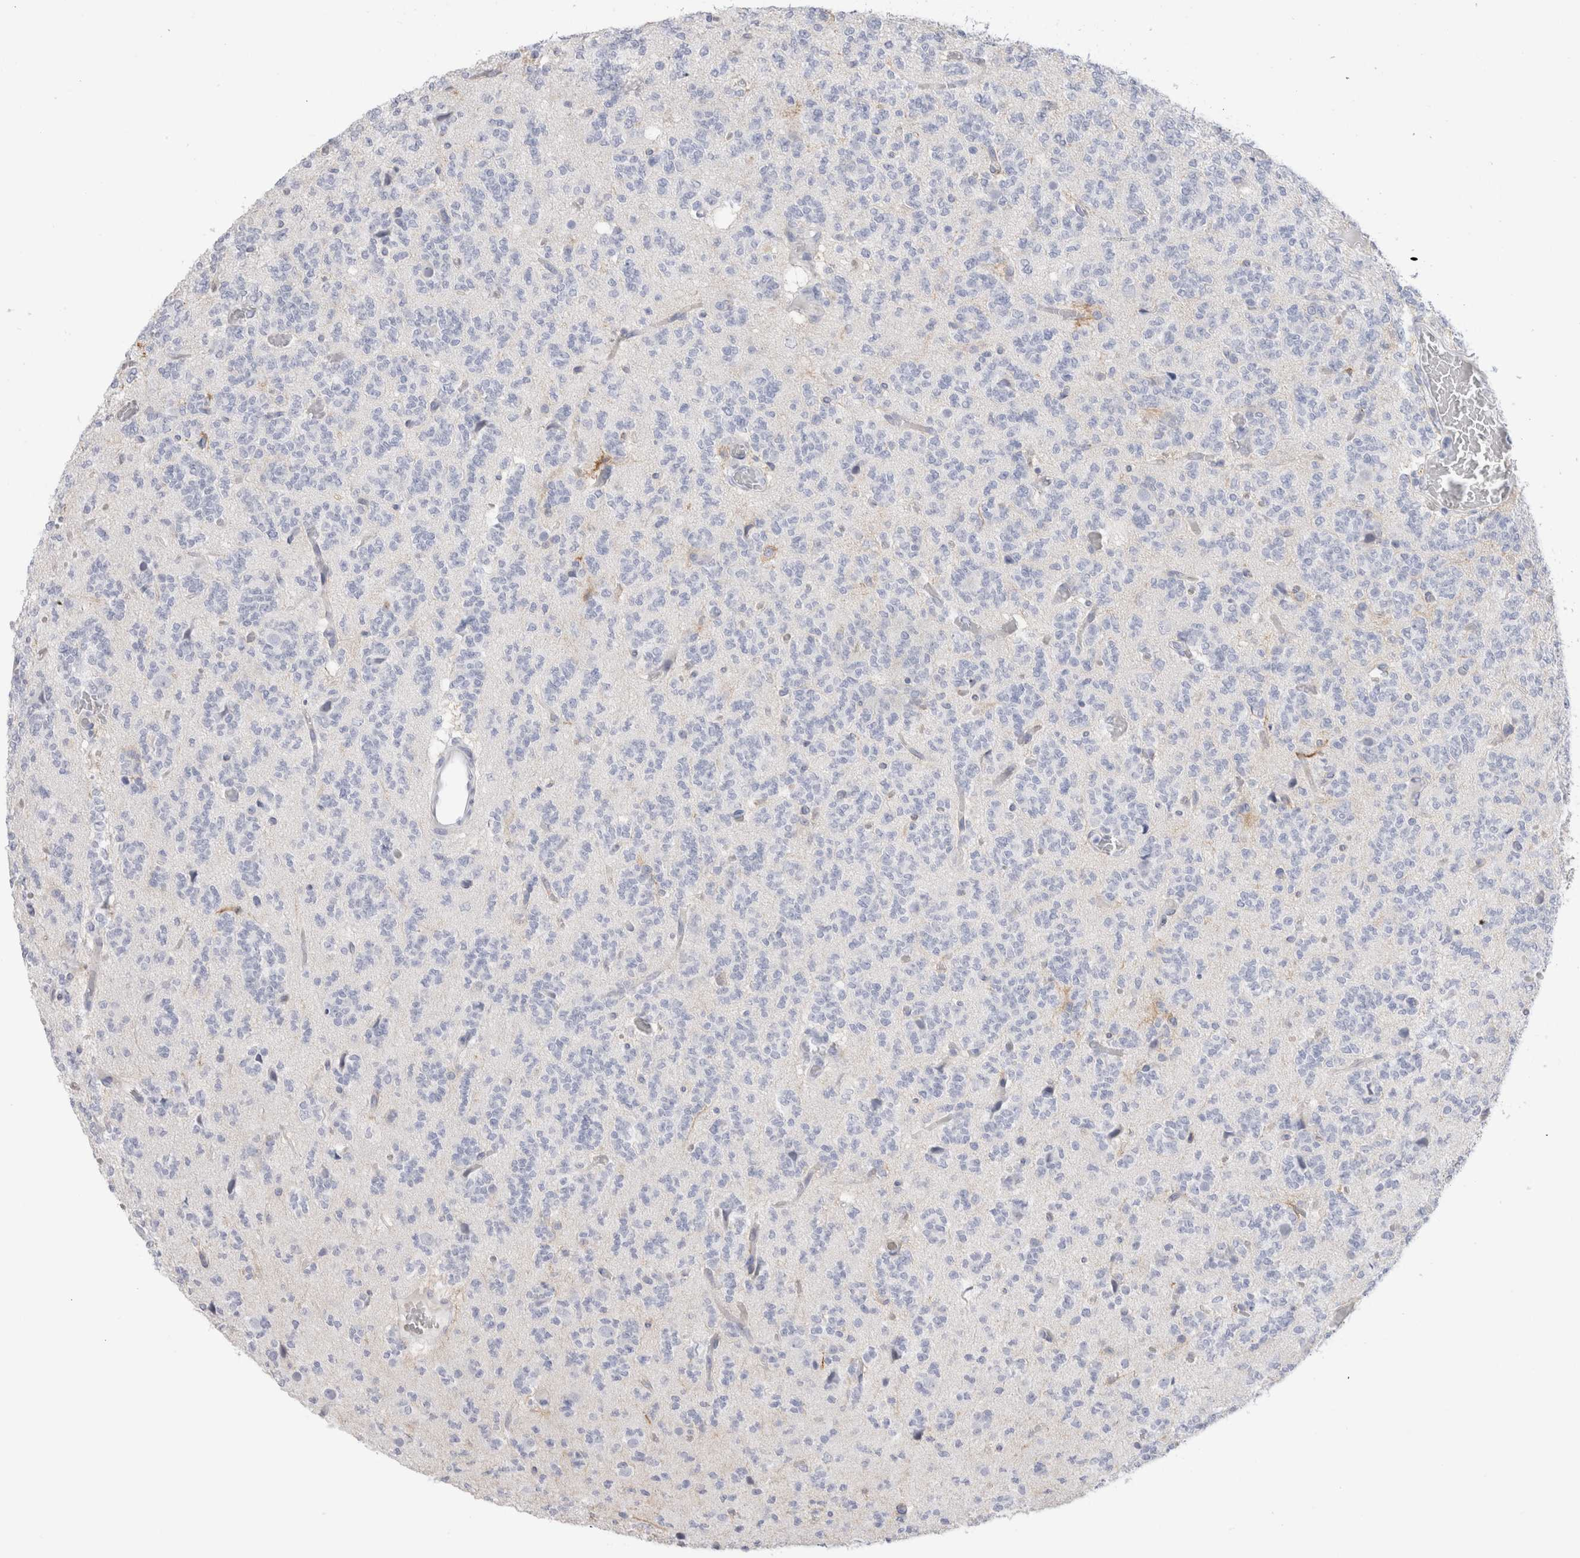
{"staining": {"intensity": "negative", "quantity": "none", "location": "none"}, "tissue": "glioma", "cell_type": "Tumor cells", "image_type": "cancer", "snomed": [{"axis": "morphology", "description": "Glioma, malignant, Low grade"}, {"axis": "topography", "description": "Brain"}], "caption": "An immunohistochemistry (IHC) photomicrograph of glioma is shown. There is no staining in tumor cells of glioma.", "gene": "CD38", "patient": {"sex": "male", "age": 38}}